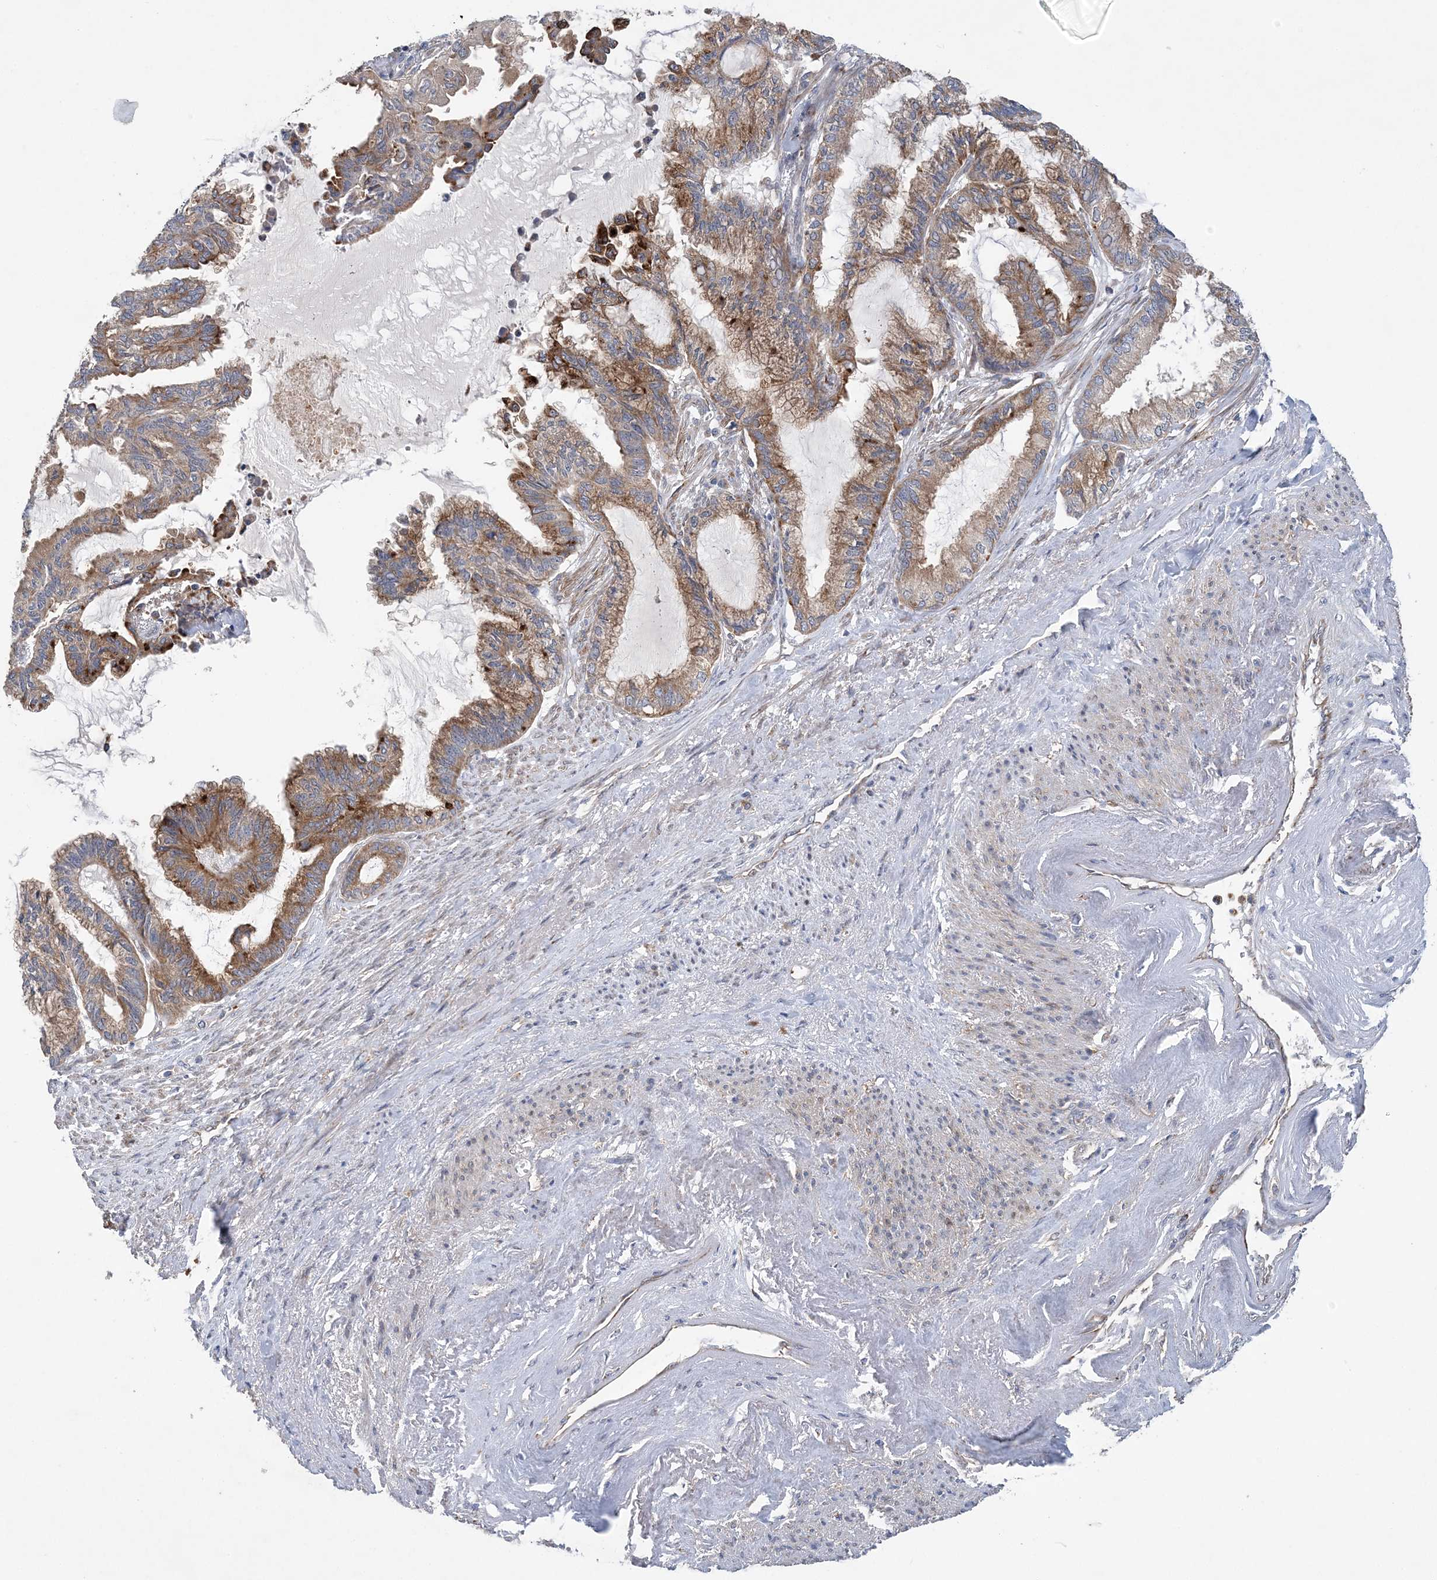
{"staining": {"intensity": "moderate", "quantity": ">75%", "location": "cytoplasmic/membranous"}, "tissue": "endometrial cancer", "cell_type": "Tumor cells", "image_type": "cancer", "snomed": [{"axis": "morphology", "description": "Adenocarcinoma, NOS"}, {"axis": "topography", "description": "Endometrium"}], "caption": "A histopathology image showing moderate cytoplasmic/membranous positivity in about >75% of tumor cells in endometrial cancer, as visualized by brown immunohistochemical staining.", "gene": "PTTG1IP", "patient": {"sex": "female", "age": 86}}